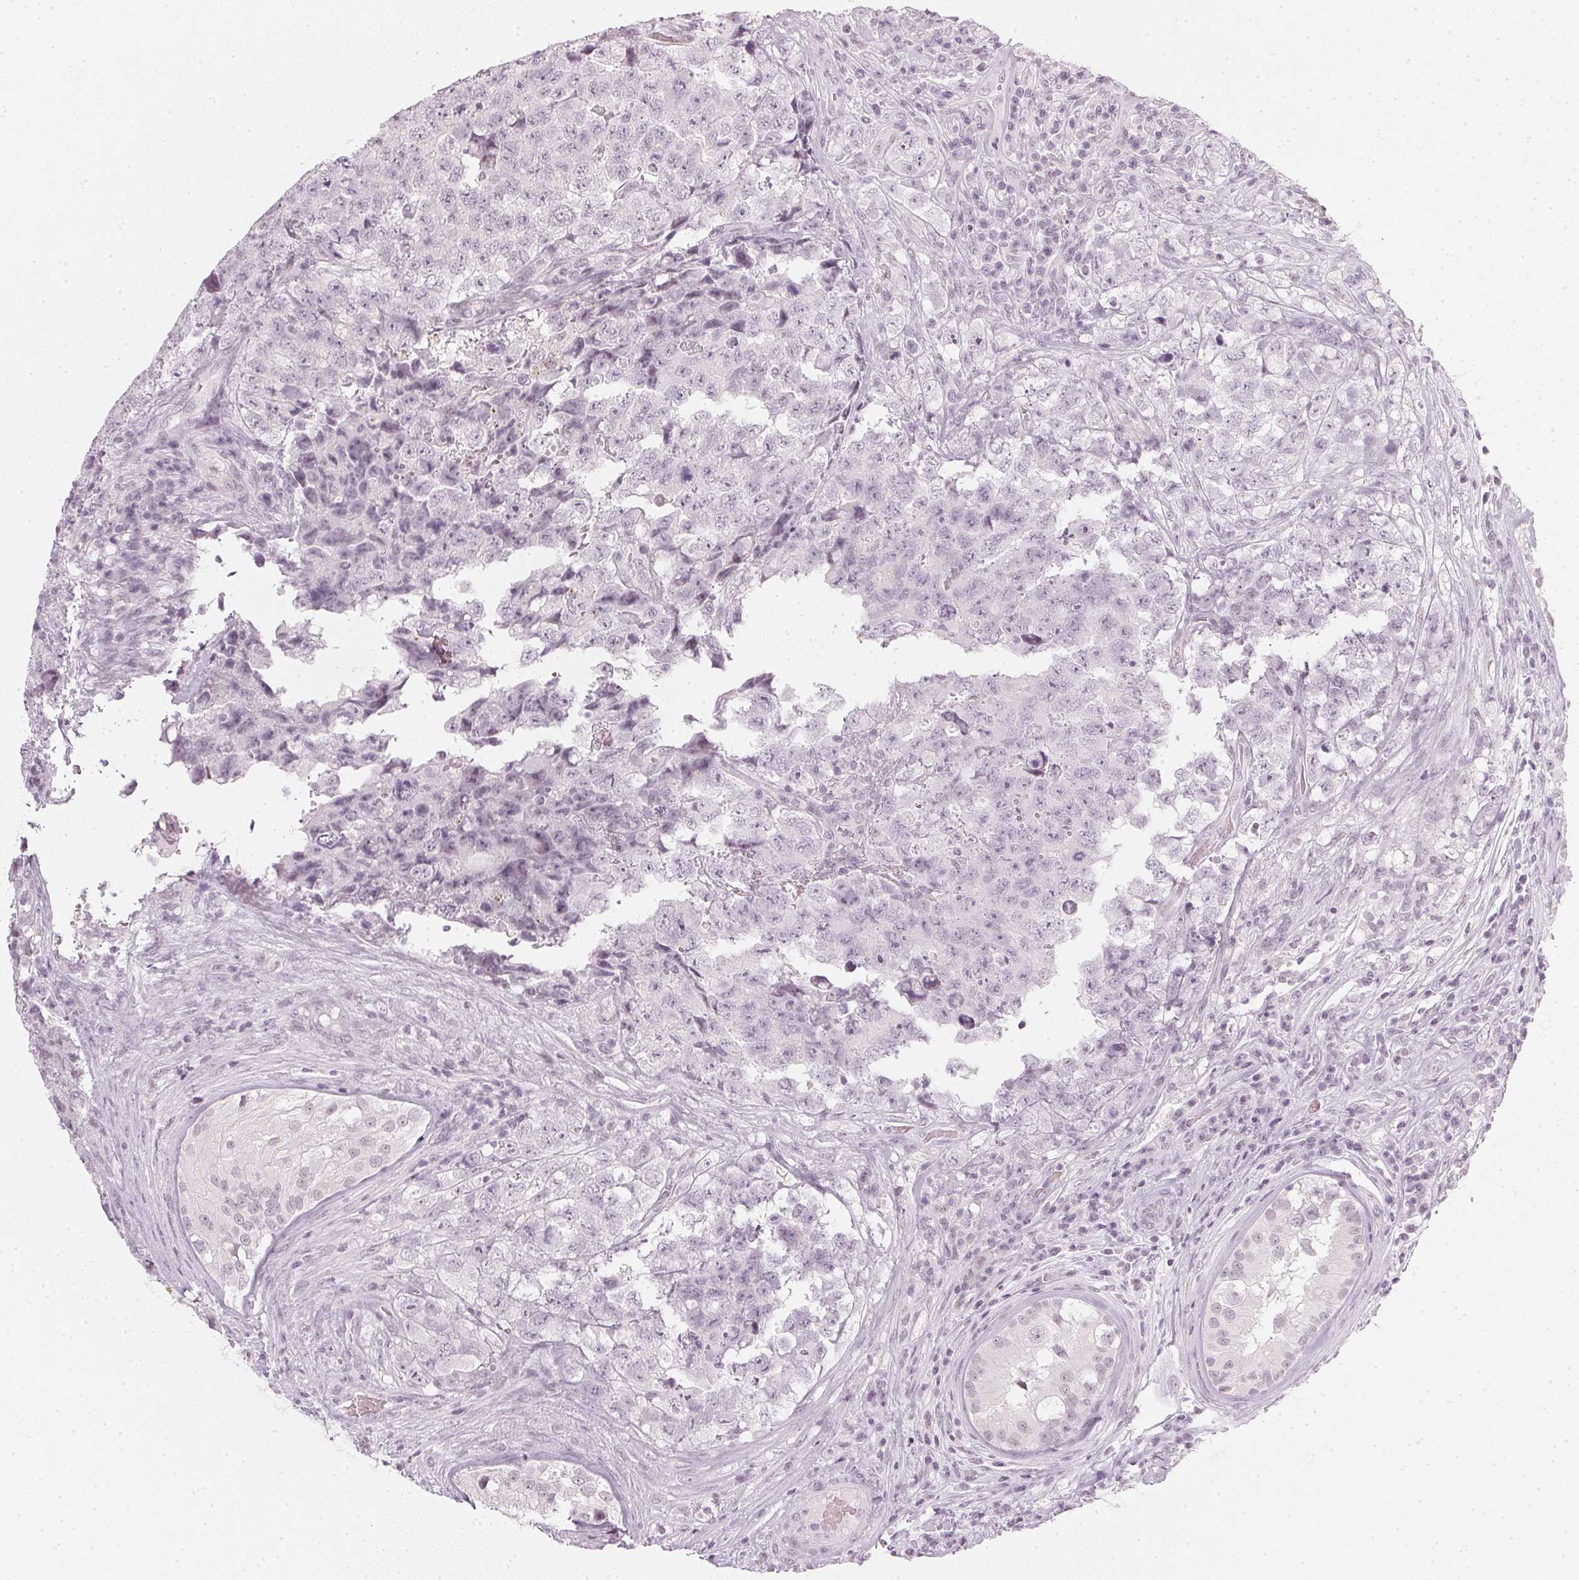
{"staining": {"intensity": "negative", "quantity": "none", "location": "none"}, "tissue": "testis cancer", "cell_type": "Tumor cells", "image_type": "cancer", "snomed": [{"axis": "morphology", "description": "Carcinoma, Embryonal, NOS"}, {"axis": "topography", "description": "Testis"}], "caption": "DAB (3,3'-diaminobenzidine) immunohistochemical staining of human testis cancer (embryonal carcinoma) reveals no significant staining in tumor cells.", "gene": "DNAJC6", "patient": {"sex": "male", "age": 18}}